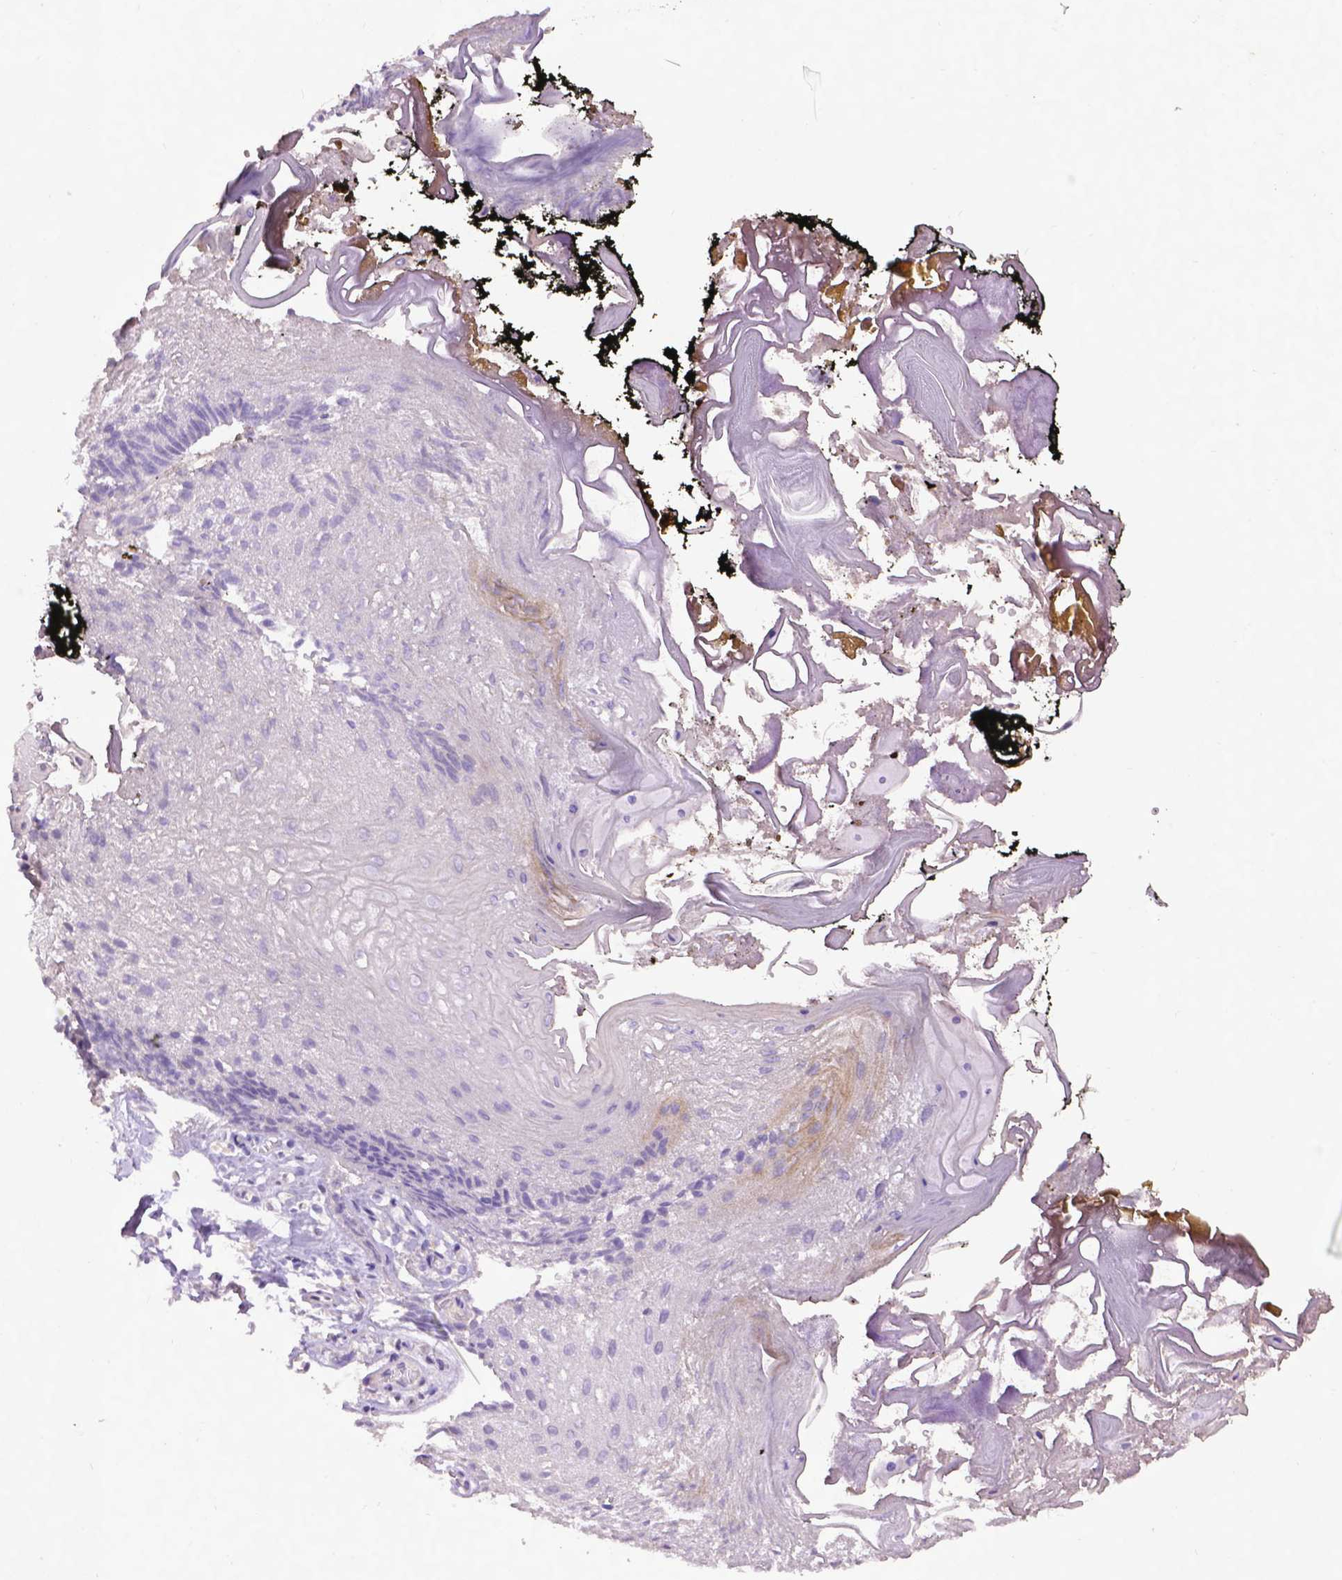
{"staining": {"intensity": "negative", "quantity": "none", "location": "none"}, "tissue": "oral mucosa", "cell_type": "Squamous epithelial cells", "image_type": "normal", "snomed": [{"axis": "morphology", "description": "Normal tissue, NOS"}, {"axis": "morphology", "description": "Squamous cell carcinoma, NOS"}, {"axis": "topography", "description": "Oral tissue"}, {"axis": "topography", "description": "Head-Neck"}], "caption": "This is a photomicrograph of immunohistochemistry (IHC) staining of benign oral mucosa, which shows no staining in squamous epithelial cells.", "gene": "CPM", "patient": {"sex": "male", "age": 69}}